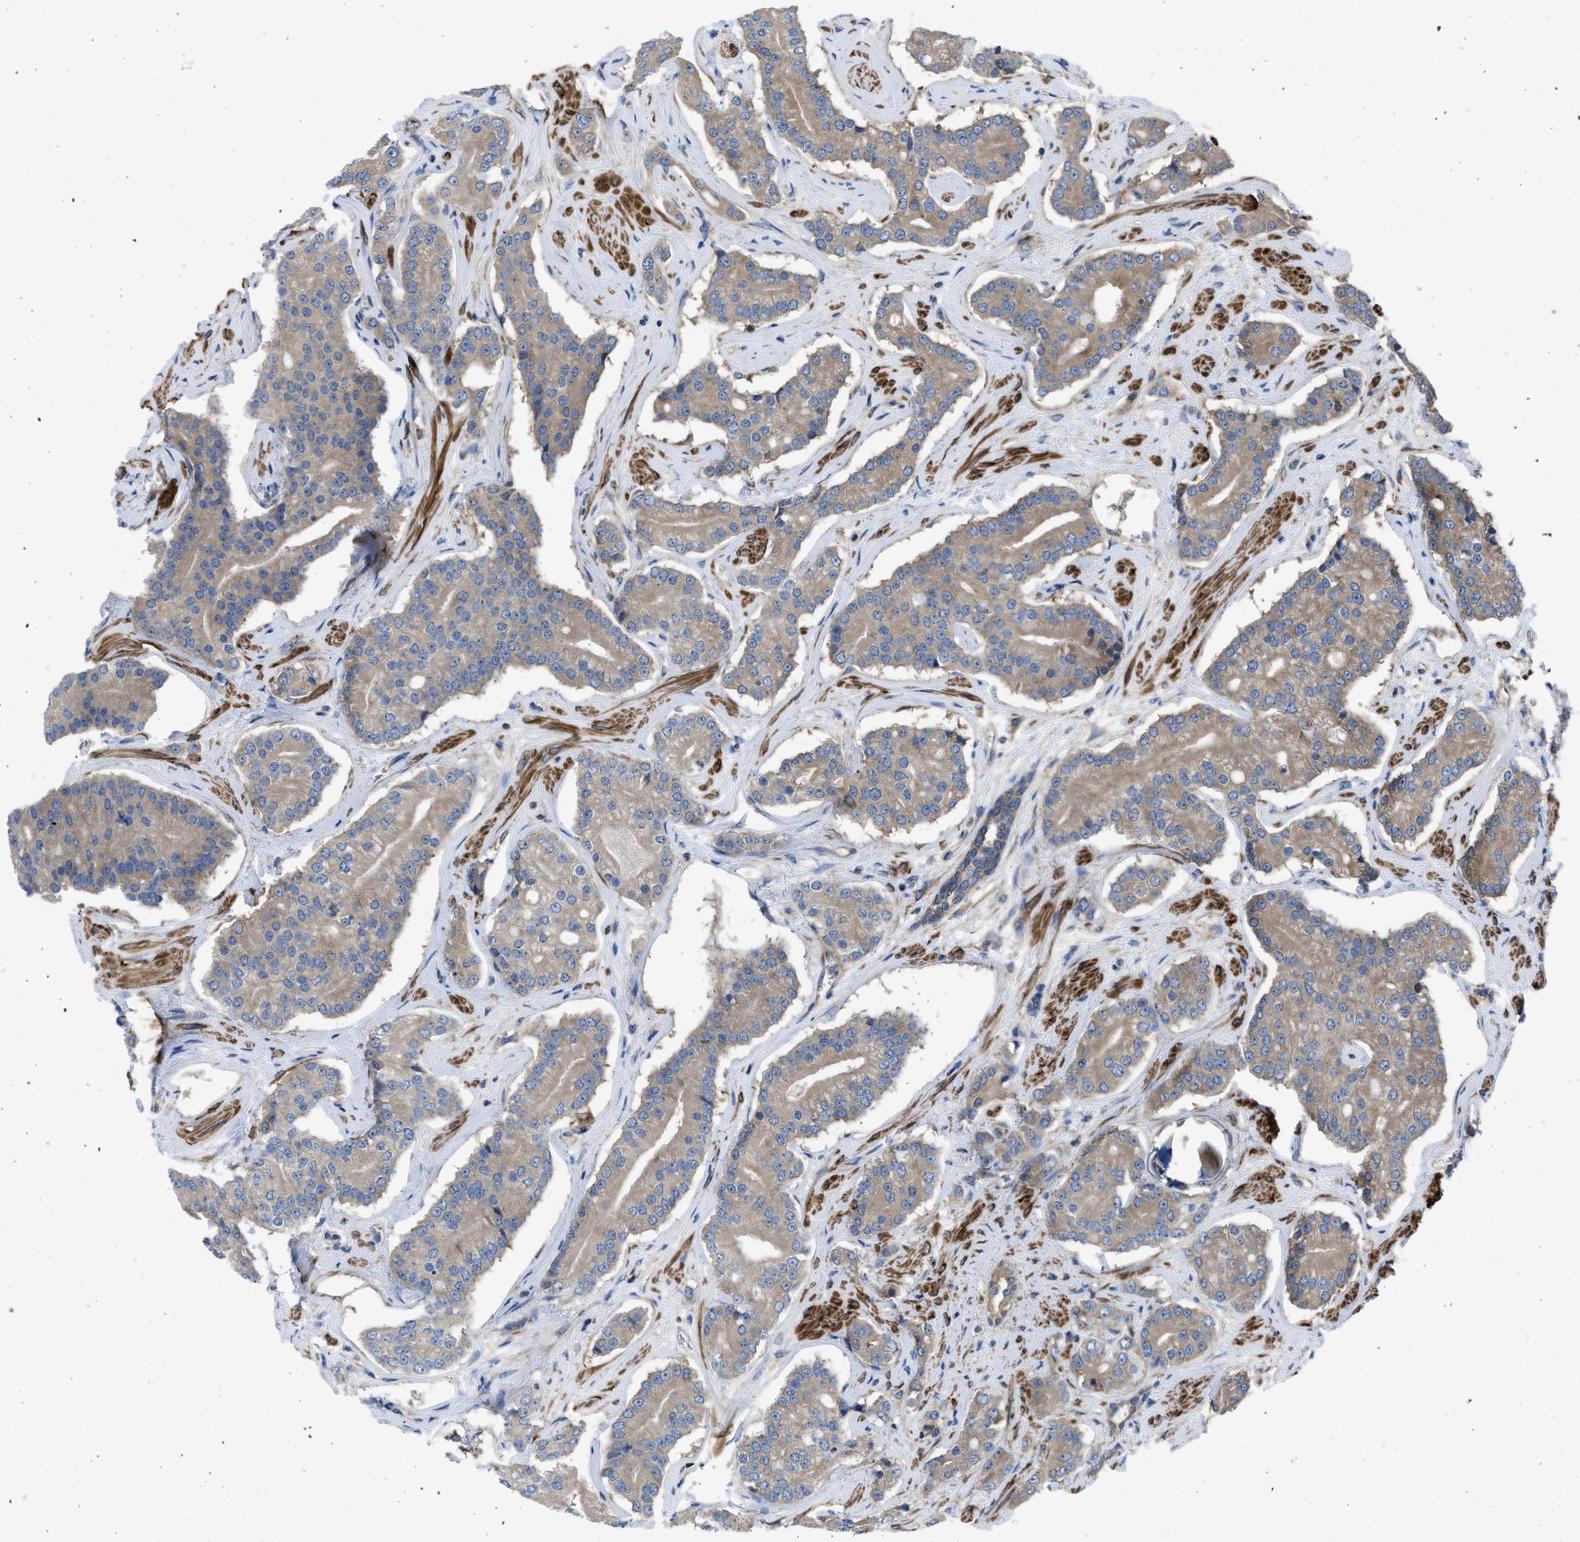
{"staining": {"intensity": "weak", "quantity": ">75%", "location": "cytoplasmic/membranous"}, "tissue": "prostate cancer", "cell_type": "Tumor cells", "image_type": "cancer", "snomed": [{"axis": "morphology", "description": "Adenocarcinoma, High grade"}, {"axis": "topography", "description": "Prostate"}], "caption": "Protein expression analysis of adenocarcinoma (high-grade) (prostate) reveals weak cytoplasmic/membranous positivity in about >75% of tumor cells.", "gene": "CHKB", "patient": {"sex": "male", "age": 71}}